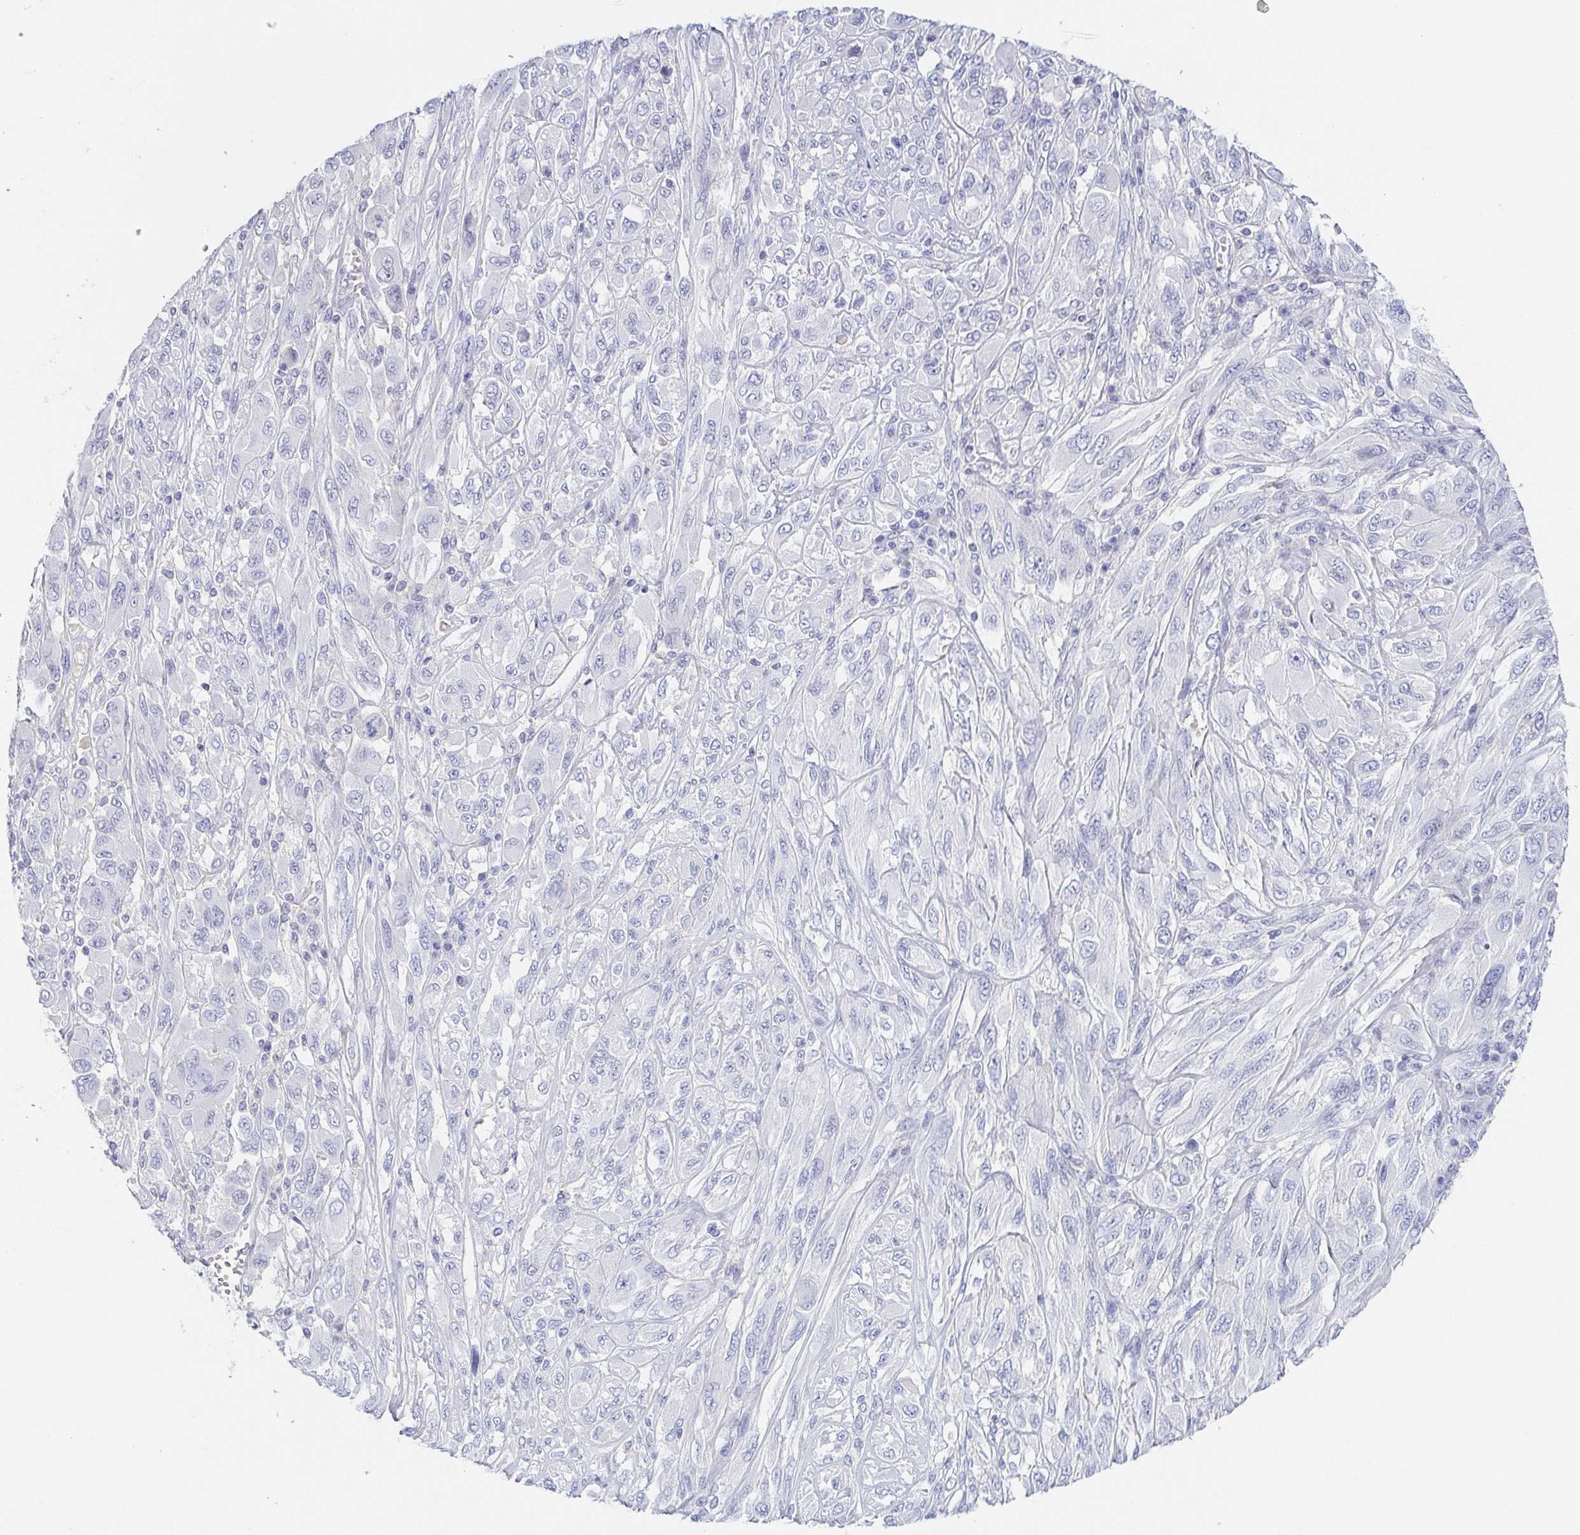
{"staining": {"intensity": "negative", "quantity": "none", "location": "none"}, "tissue": "melanoma", "cell_type": "Tumor cells", "image_type": "cancer", "snomed": [{"axis": "morphology", "description": "Malignant melanoma, NOS"}, {"axis": "topography", "description": "Skin"}], "caption": "This is a micrograph of immunohistochemistry (IHC) staining of malignant melanoma, which shows no expression in tumor cells.", "gene": "RHOV", "patient": {"sex": "female", "age": 91}}